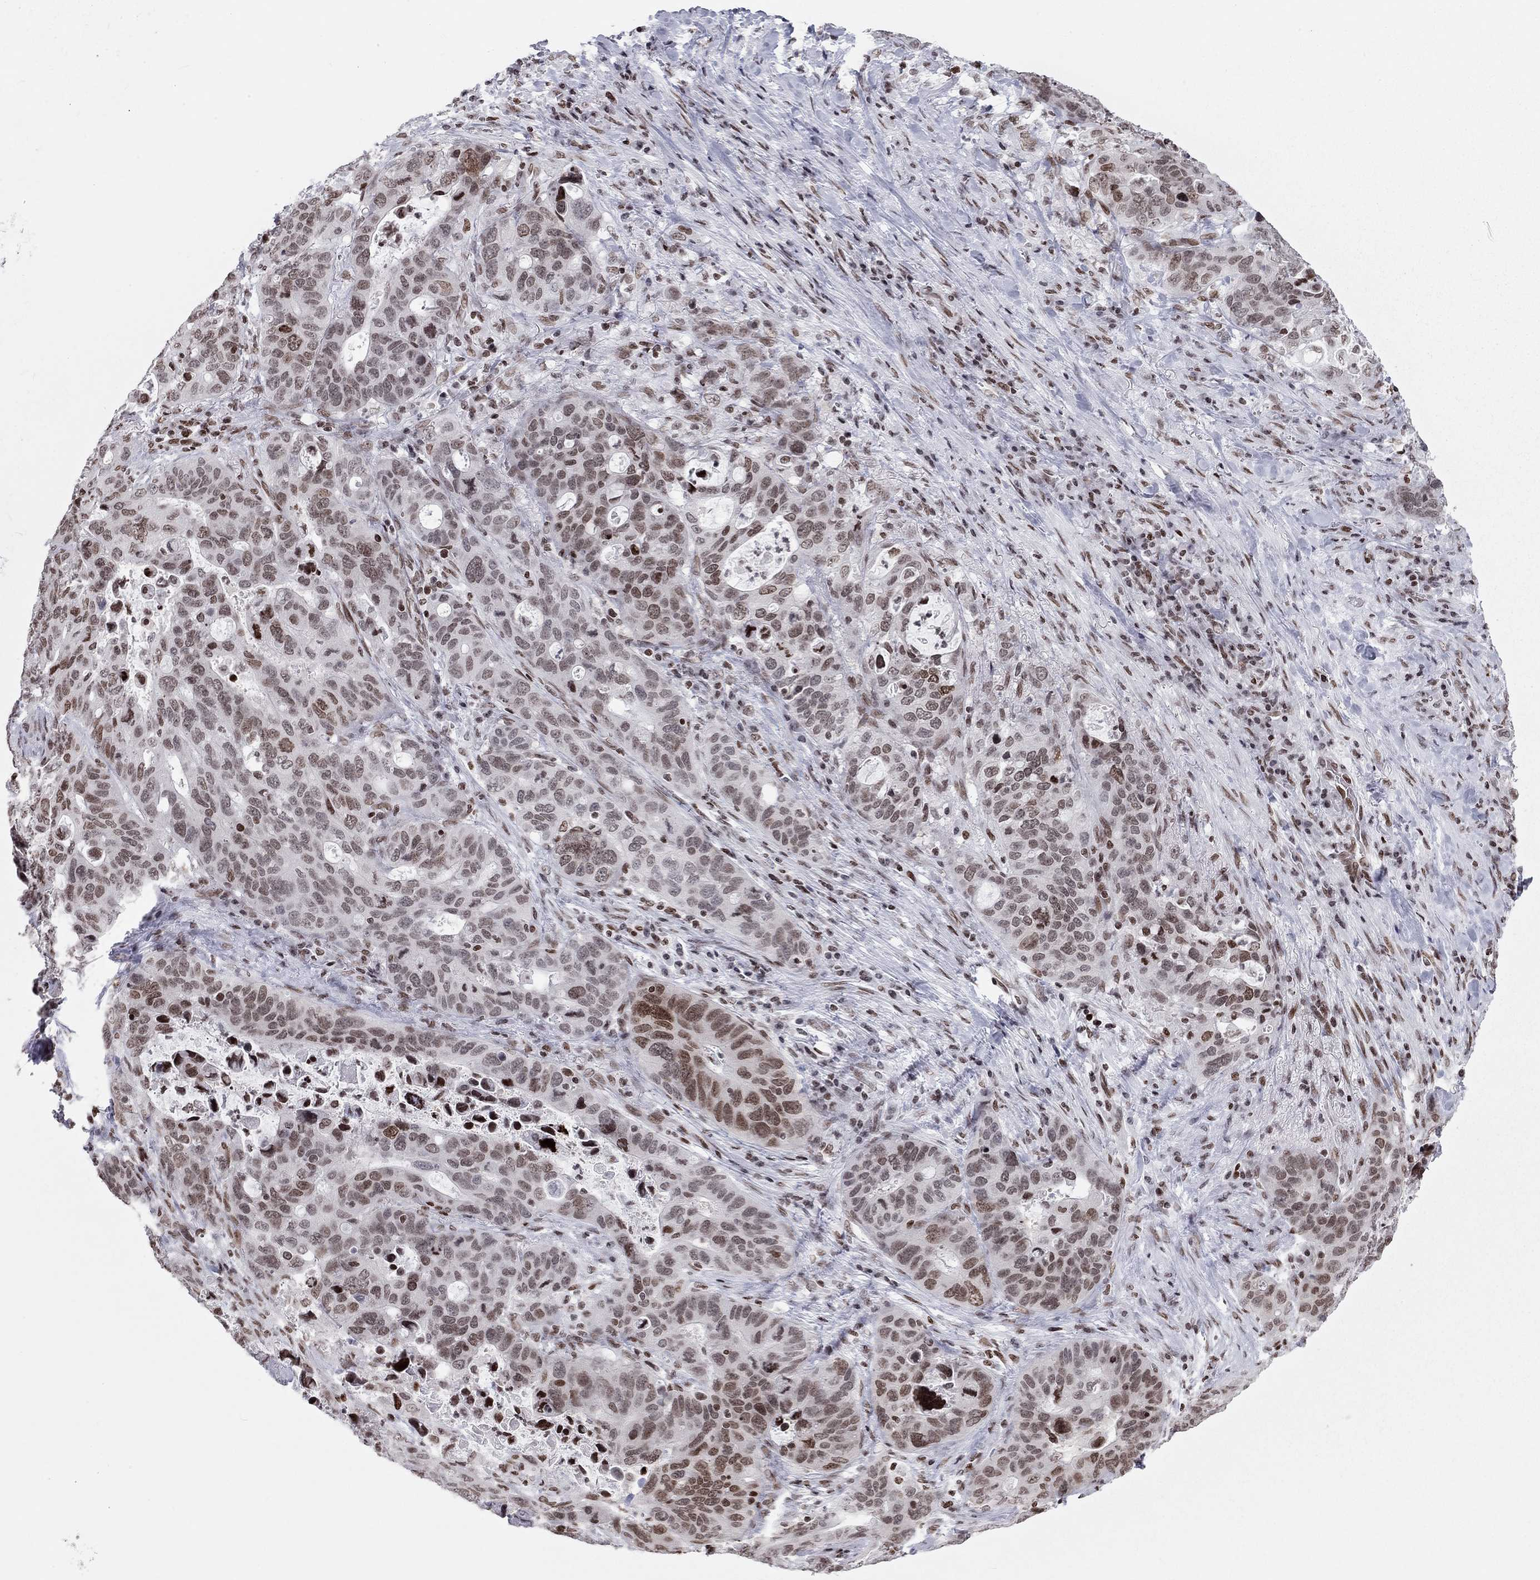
{"staining": {"intensity": "strong", "quantity": ">75%", "location": "nuclear"}, "tissue": "stomach cancer", "cell_type": "Tumor cells", "image_type": "cancer", "snomed": [{"axis": "morphology", "description": "Adenocarcinoma, NOS"}, {"axis": "topography", "description": "Stomach"}], "caption": "Brown immunohistochemical staining in stomach cancer shows strong nuclear positivity in approximately >75% of tumor cells.", "gene": "H2AX", "patient": {"sex": "male", "age": 54}}